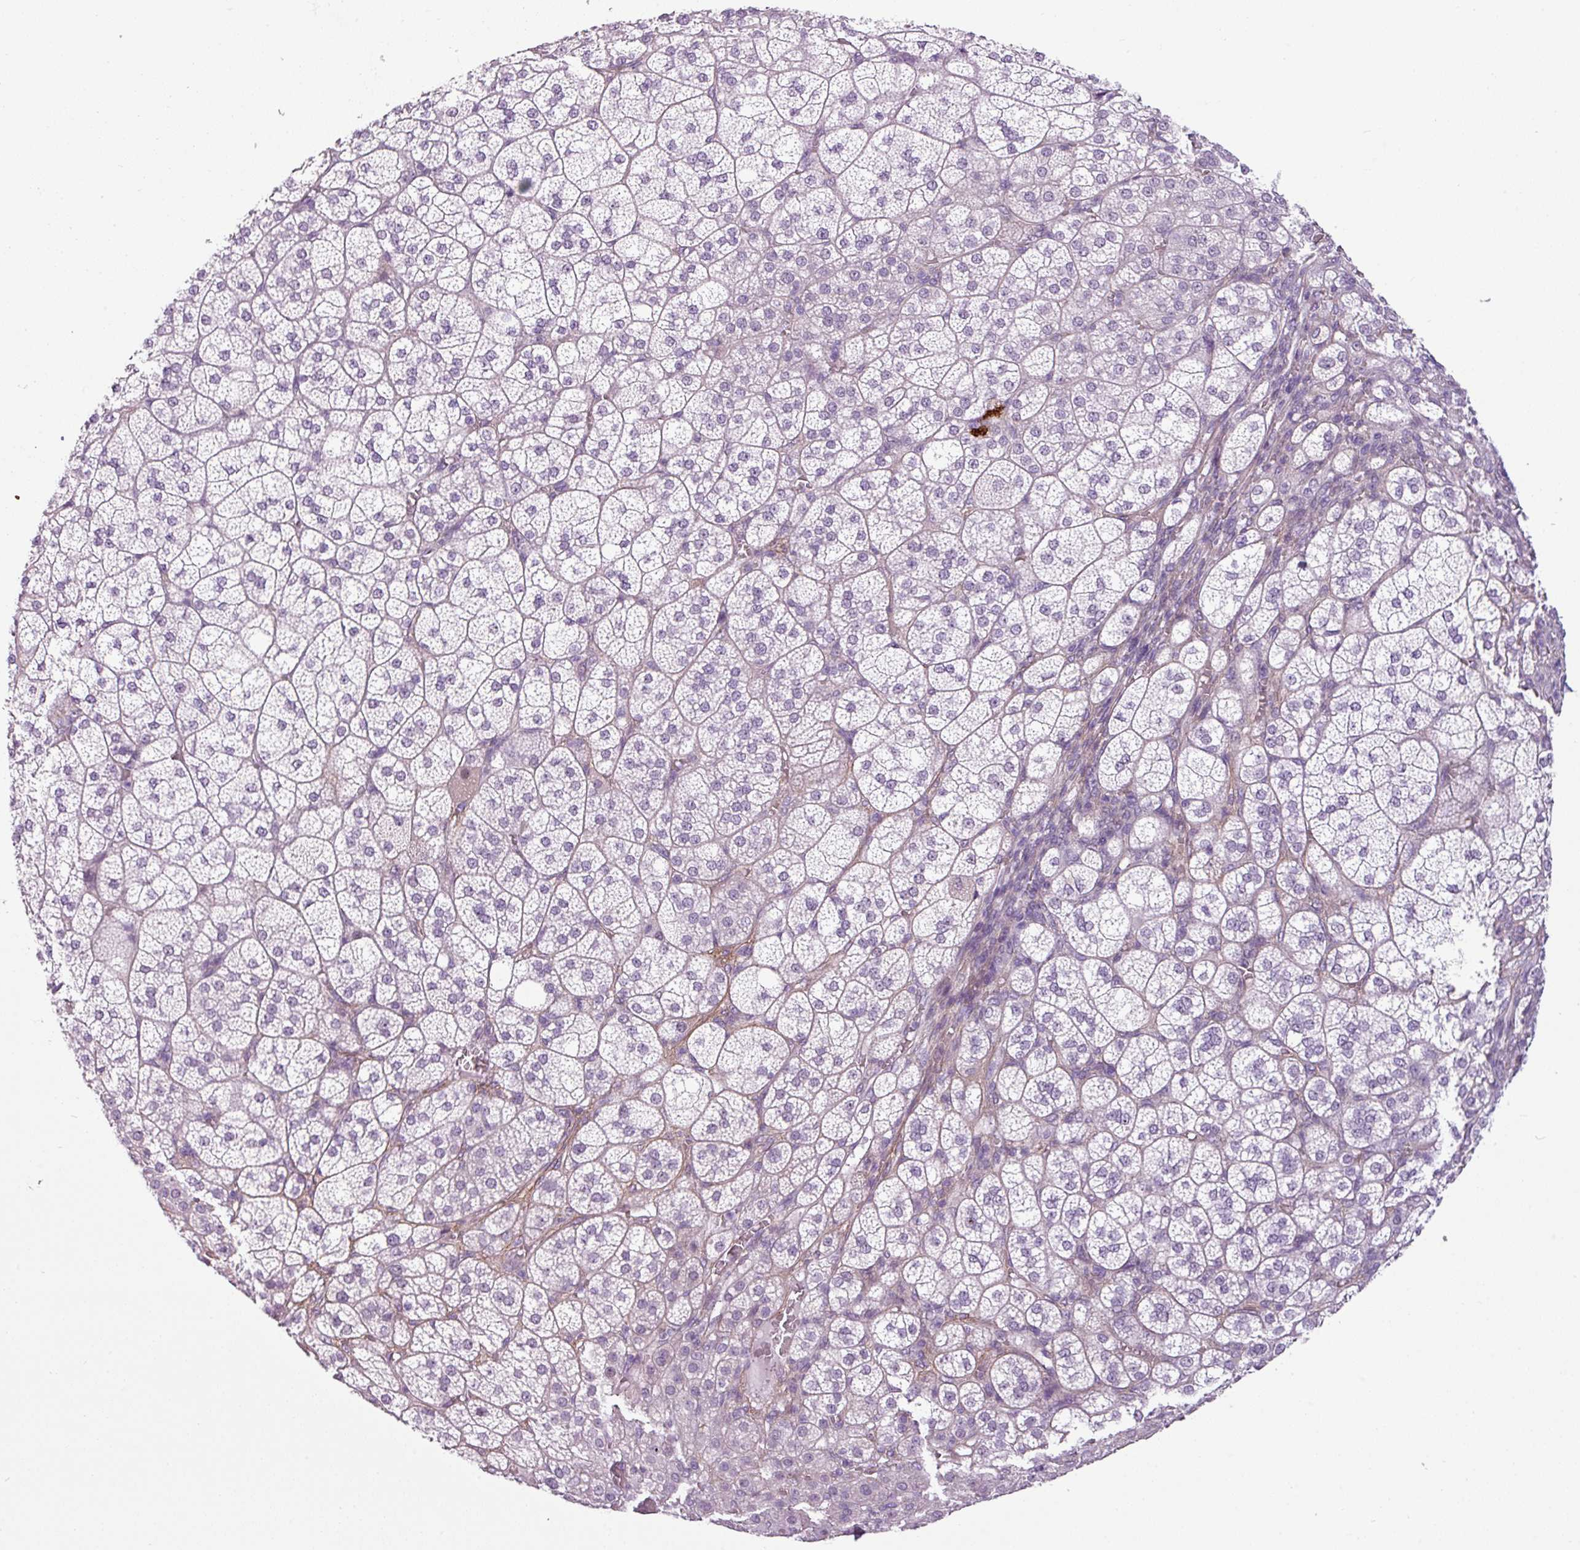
{"staining": {"intensity": "negative", "quantity": "none", "location": "none"}, "tissue": "adrenal gland", "cell_type": "Glandular cells", "image_type": "normal", "snomed": [{"axis": "morphology", "description": "Normal tissue, NOS"}, {"axis": "topography", "description": "Adrenal gland"}], "caption": "High power microscopy histopathology image of an immunohistochemistry micrograph of unremarkable adrenal gland, revealing no significant positivity in glandular cells. (IHC, brightfield microscopy, high magnification).", "gene": "ATP10A", "patient": {"sex": "female", "age": 60}}